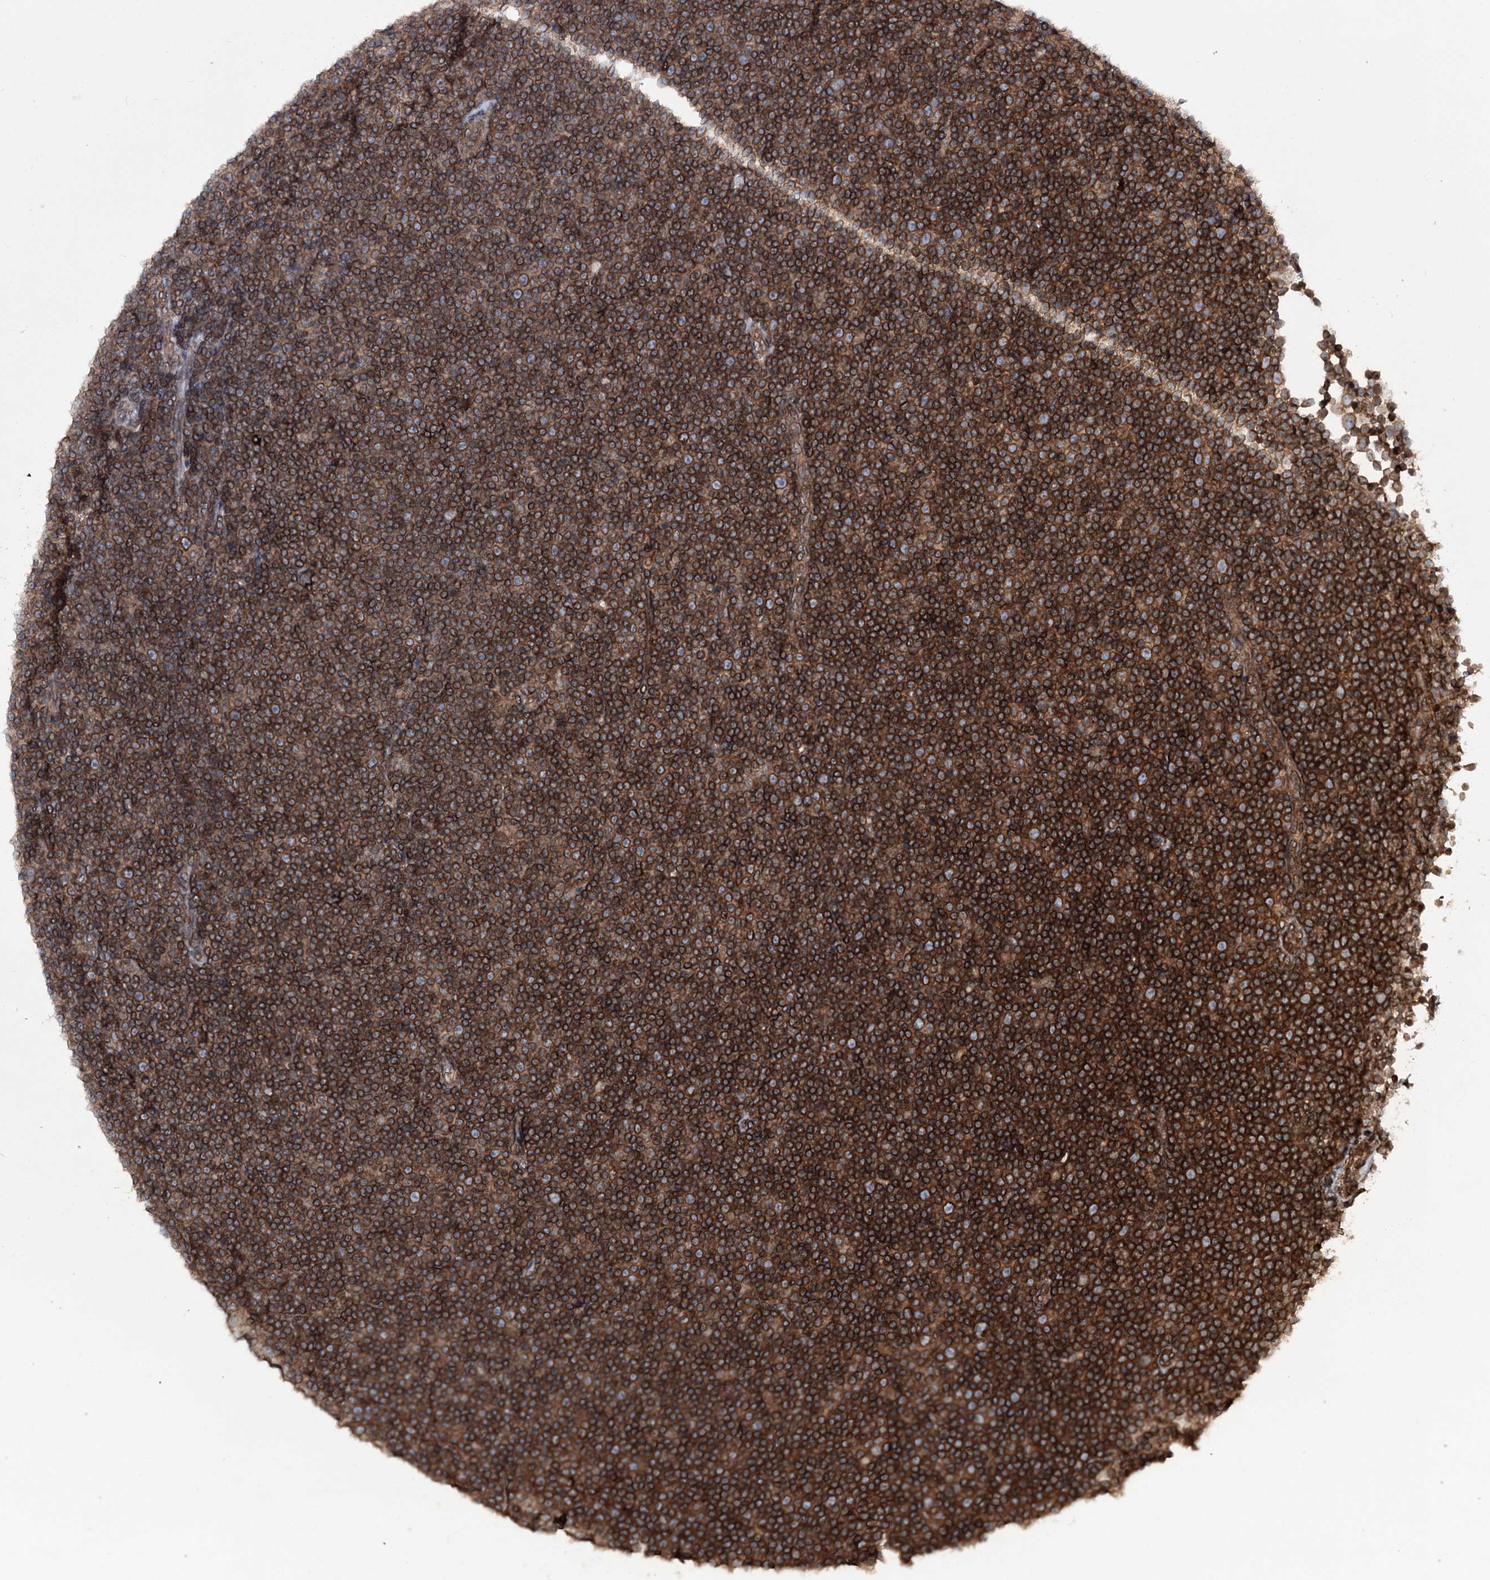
{"staining": {"intensity": "strong", "quantity": ">75%", "location": "cytoplasmic/membranous"}, "tissue": "lymphoma", "cell_type": "Tumor cells", "image_type": "cancer", "snomed": [{"axis": "morphology", "description": "Malignant lymphoma, non-Hodgkin's type, Low grade"}, {"axis": "topography", "description": "Lymph node"}], "caption": "Immunohistochemistry of lymphoma reveals high levels of strong cytoplasmic/membranous expression in approximately >75% of tumor cells.", "gene": "FGFR1OP2", "patient": {"sex": "female", "age": 67}}